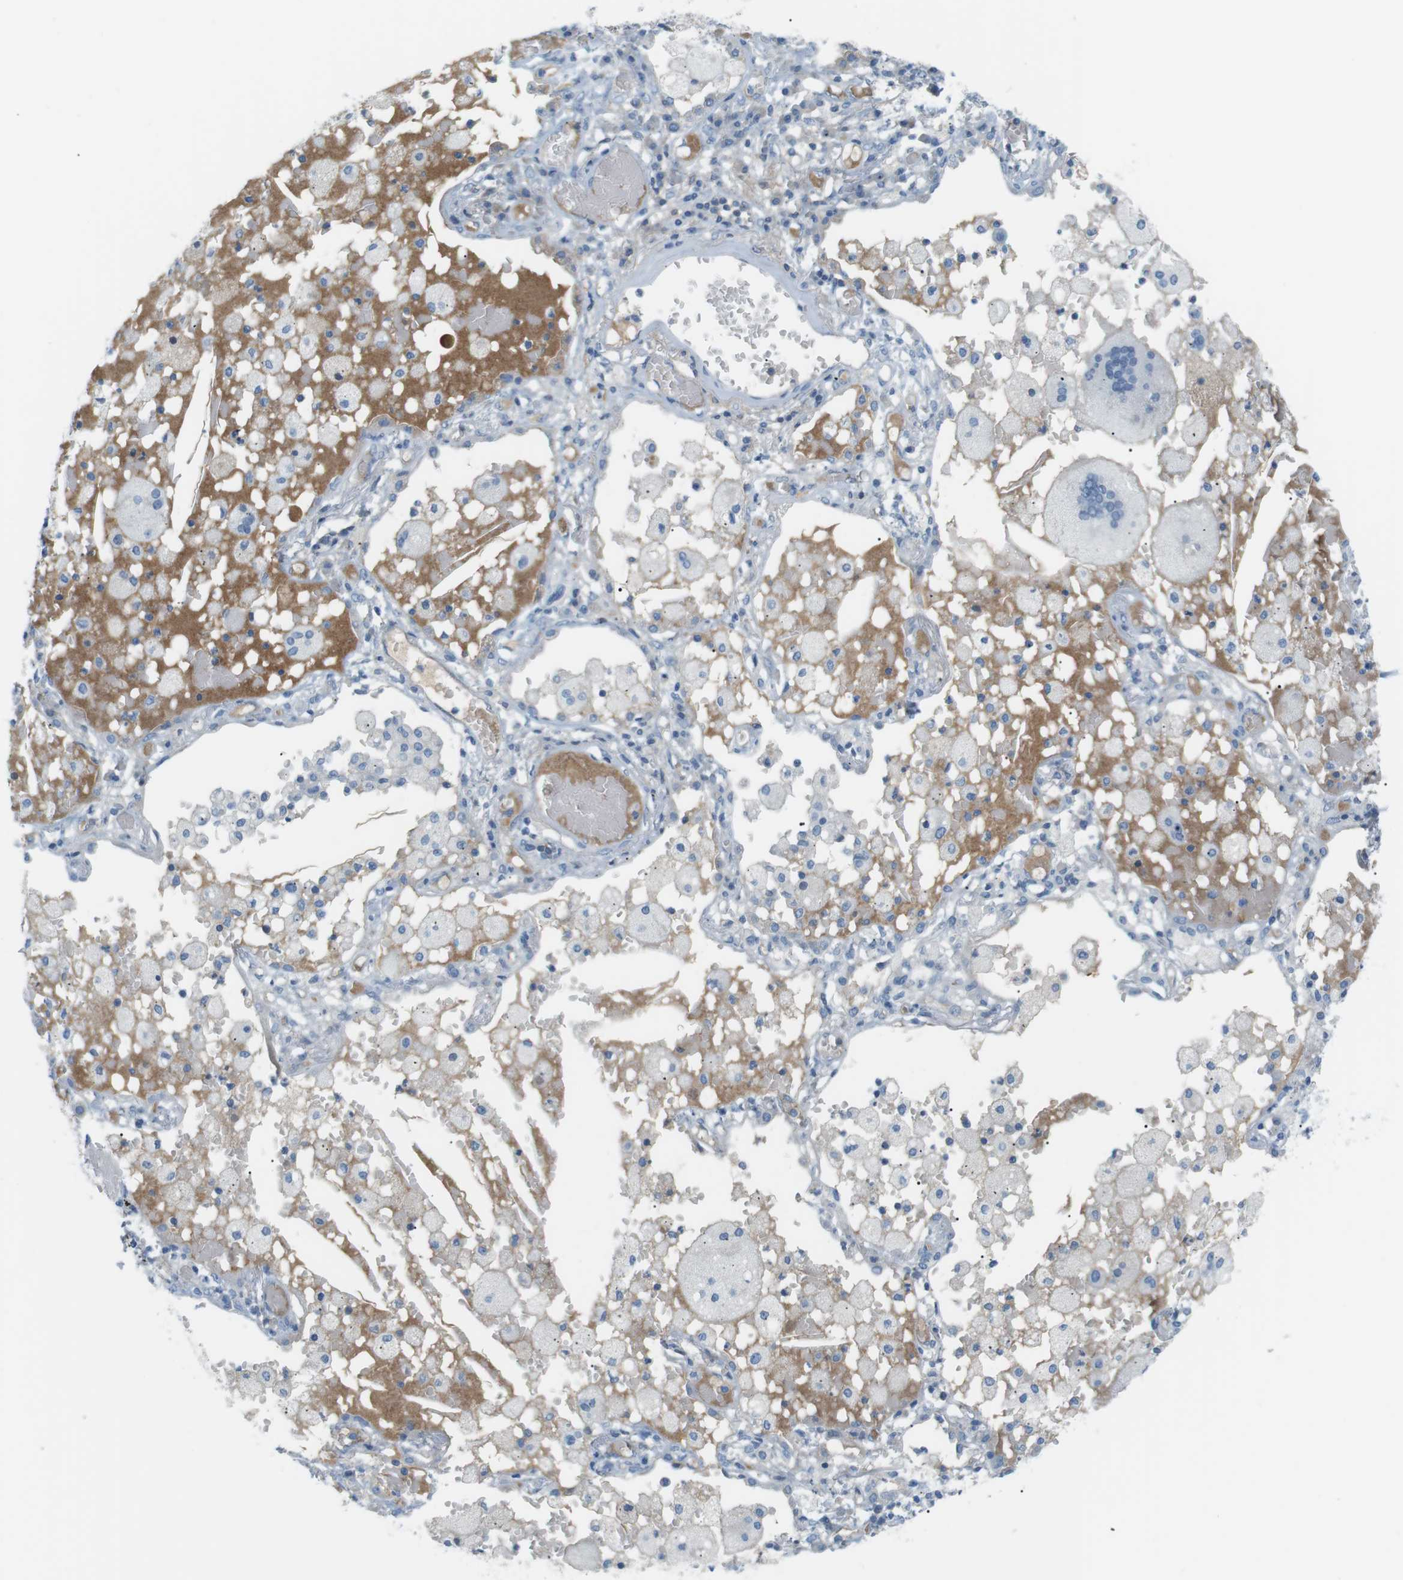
{"staining": {"intensity": "negative", "quantity": "none", "location": "none"}, "tissue": "lung cancer", "cell_type": "Tumor cells", "image_type": "cancer", "snomed": [{"axis": "morphology", "description": "Squamous cell carcinoma, NOS"}, {"axis": "topography", "description": "Lung"}], "caption": "High power microscopy histopathology image of an IHC photomicrograph of lung squamous cell carcinoma, revealing no significant staining in tumor cells.", "gene": "AZGP1", "patient": {"sex": "male", "age": 71}}